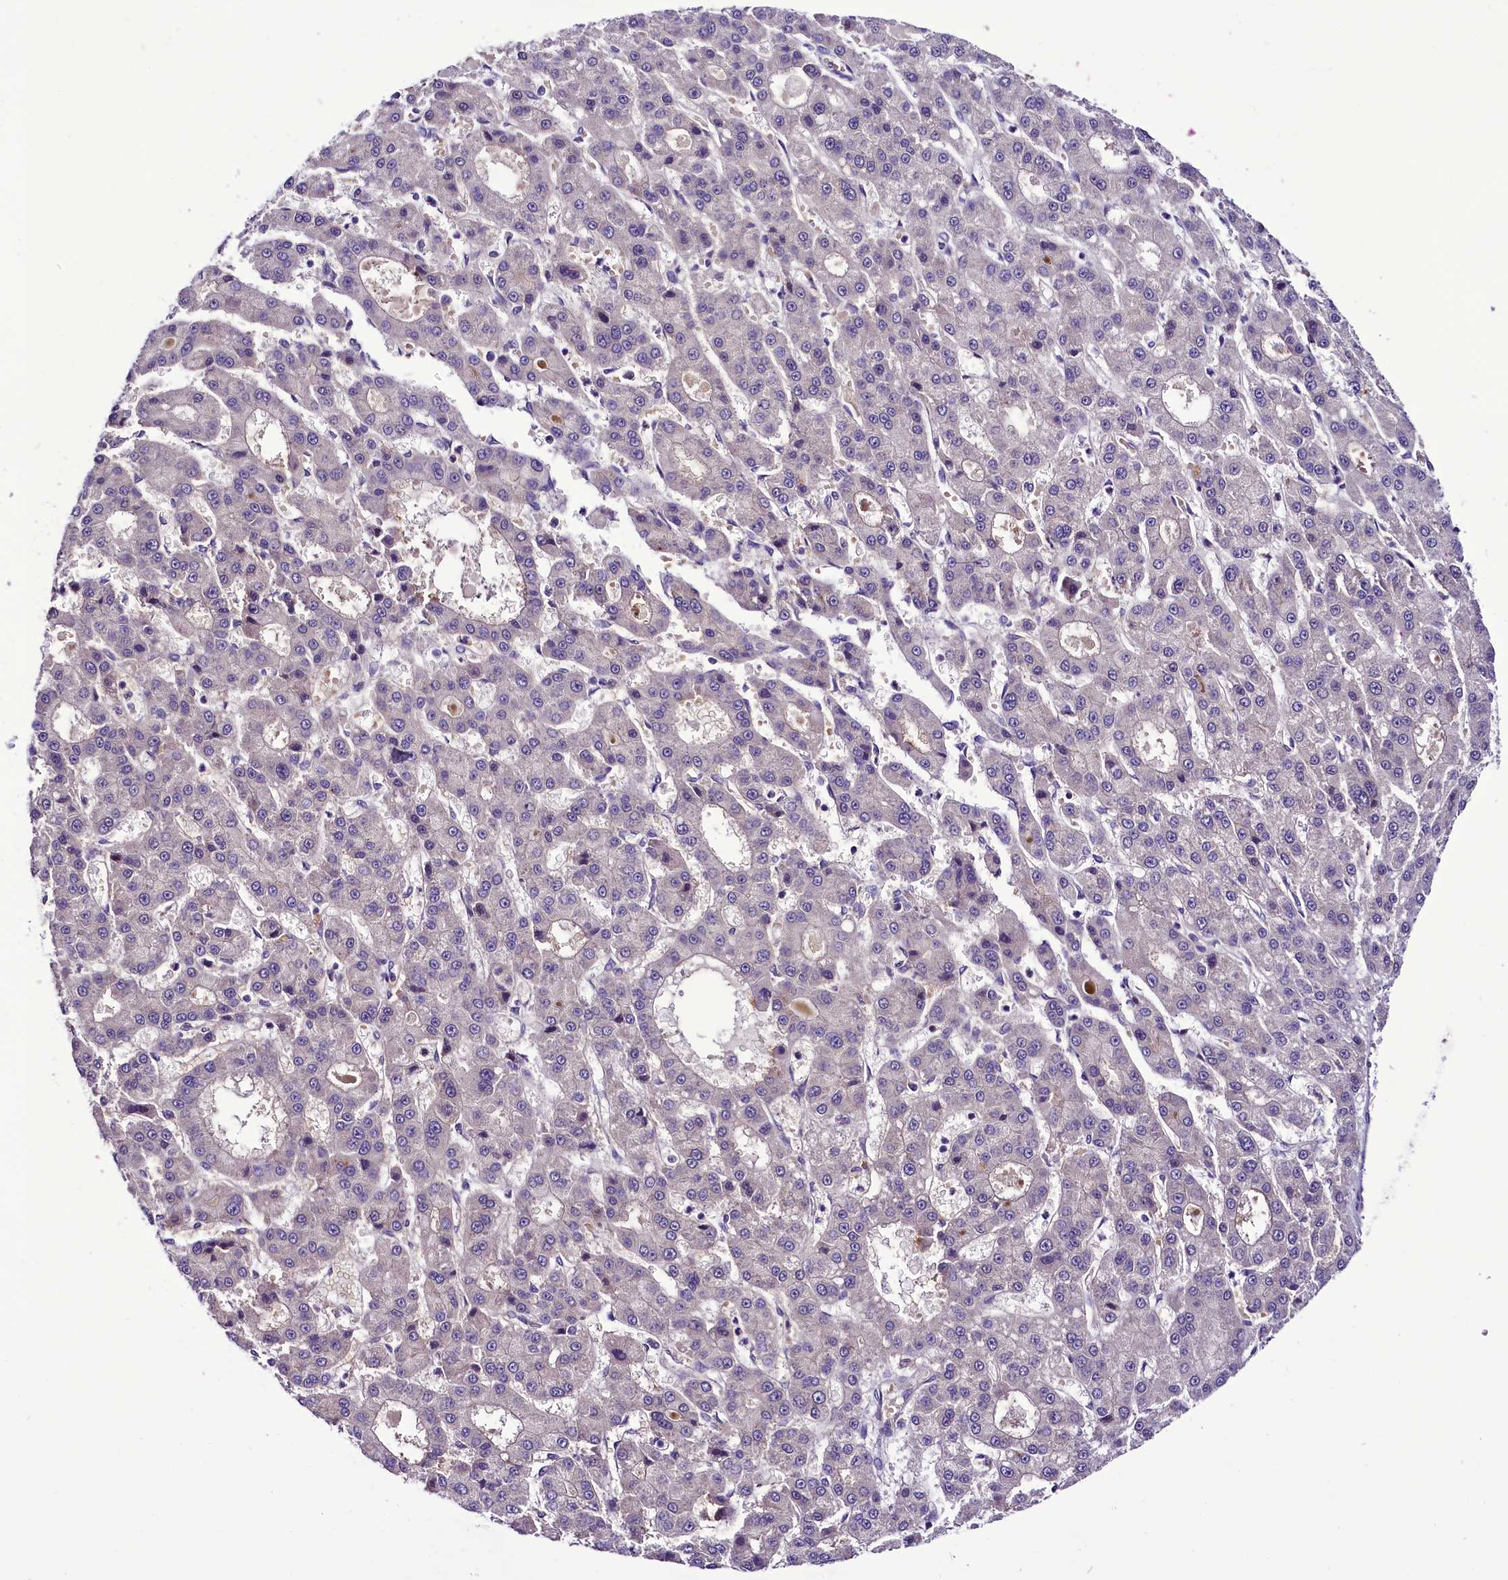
{"staining": {"intensity": "negative", "quantity": "none", "location": "none"}, "tissue": "liver cancer", "cell_type": "Tumor cells", "image_type": "cancer", "snomed": [{"axis": "morphology", "description": "Carcinoma, Hepatocellular, NOS"}, {"axis": "topography", "description": "Liver"}], "caption": "Human hepatocellular carcinoma (liver) stained for a protein using immunohistochemistry demonstrates no positivity in tumor cells.", "gene": "C9orf40", "patient": {"sex": "male", "age": 70}}